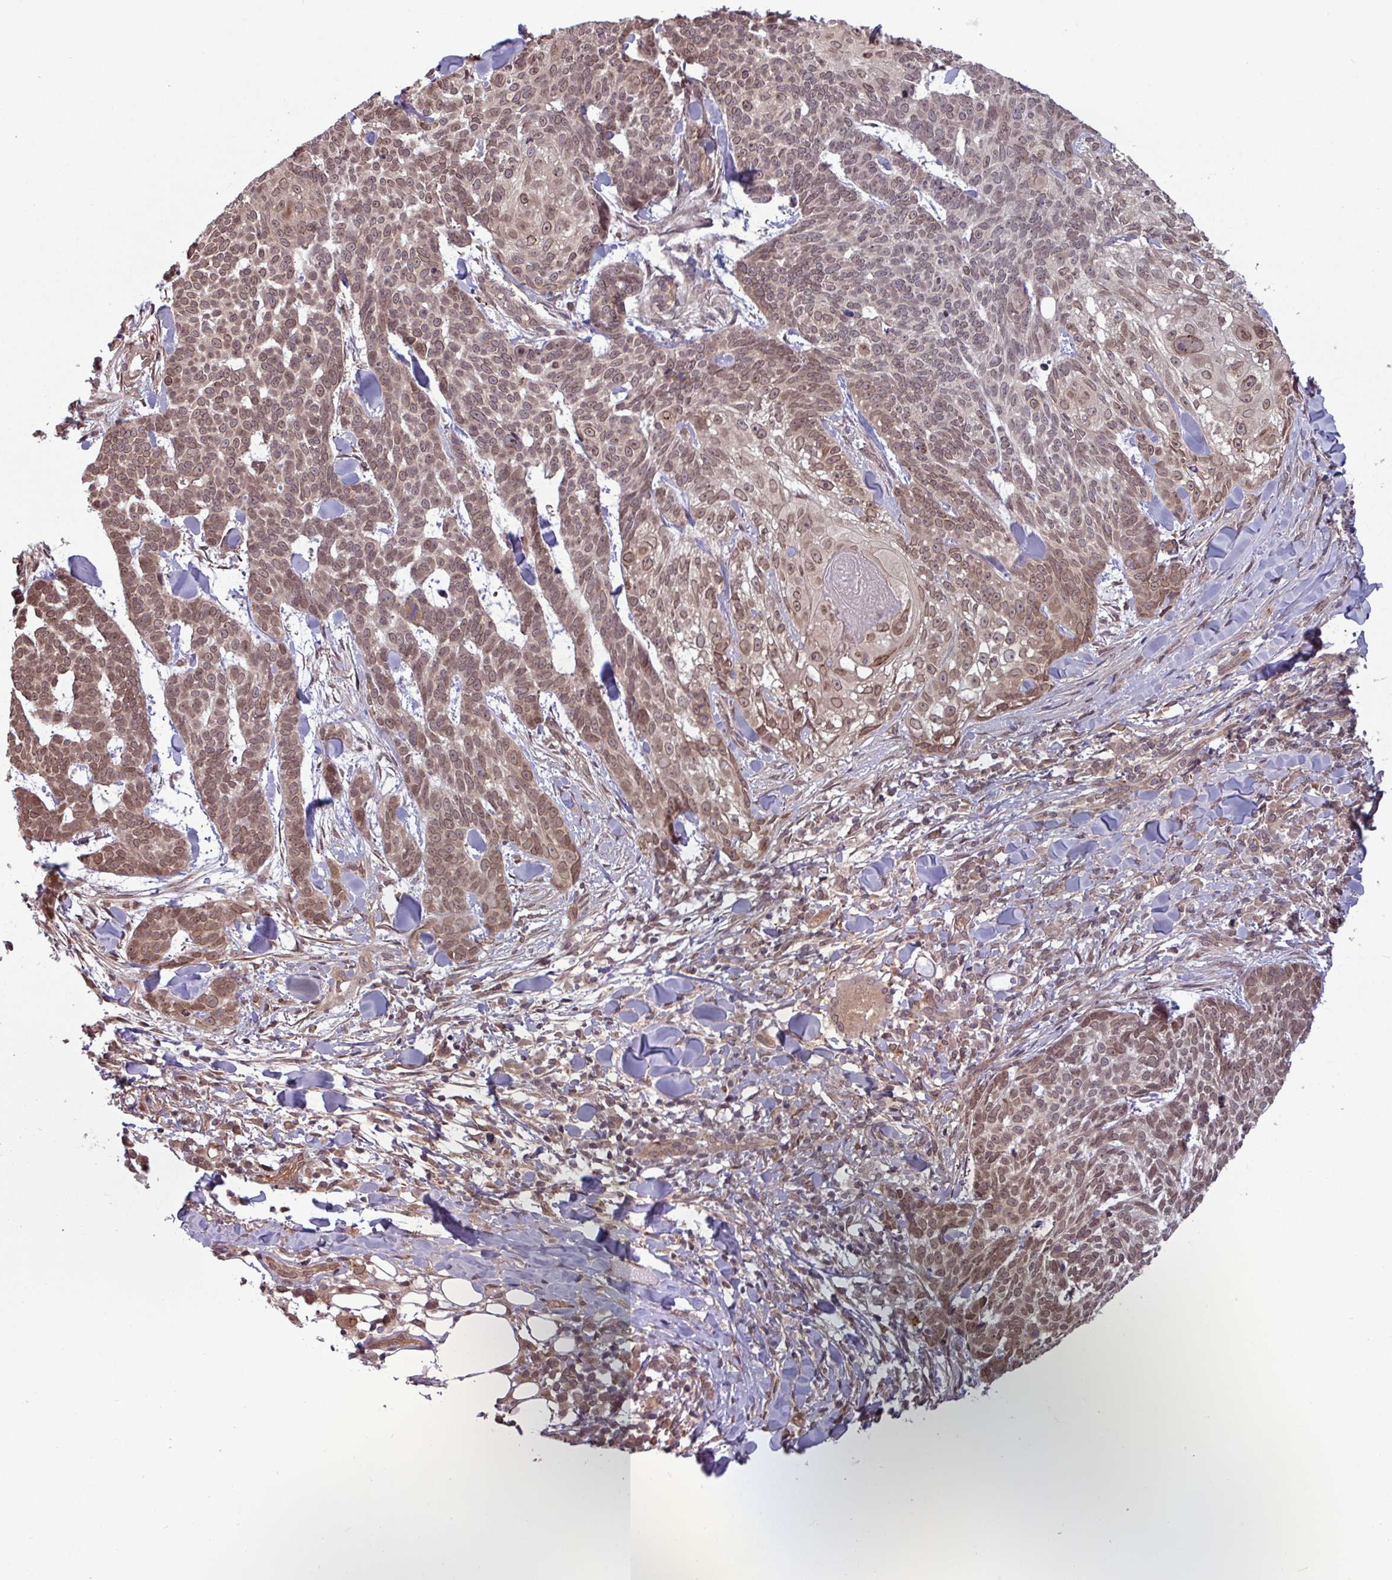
{"staining": {"intensity": "moderate", "quantity": ">75%", "location": "nuclear"}, "tissue": "skin cancer", "cell_type": "Tumor cells", "image_type": "cancer", "snomed": [{"axis": "morphology", "description": "Basal cell carcinoma"}, {"axis": "topography", "description": "Skin"}], "caption": "Skin cancer stained with immunohistochemistry shows moderate nuclear expression in approximately >75% of tumor cells. (IHC, brightfield microscopy, high magnification).", "gene": "RBM4B", "patient": {"sex": "female", "age": 93}}